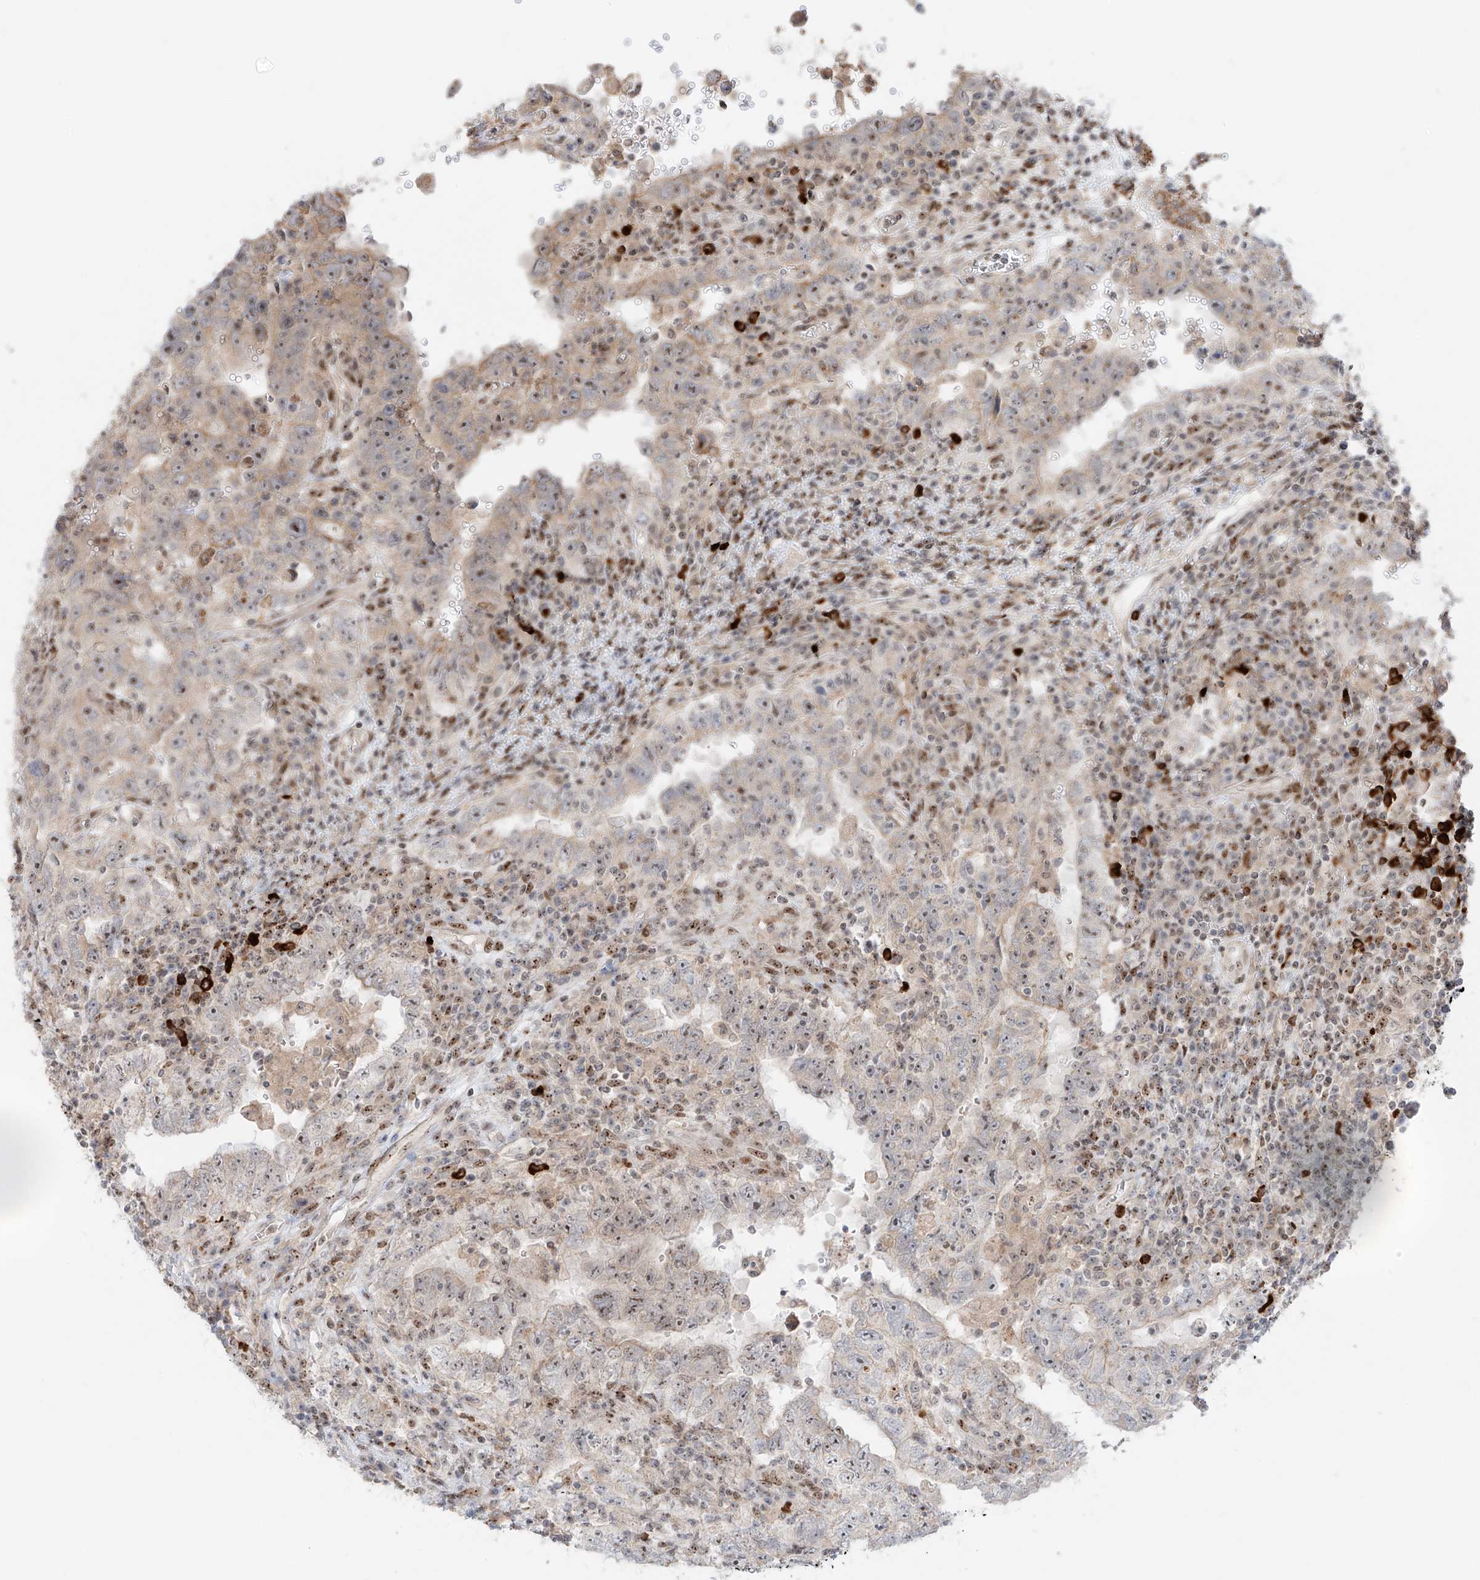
{"staining": {"intensity": "weak", "quantity": "<25%", "location": "cytoplasmic/membranous,nuclear"}, "tissue": "testis cancer", "cell_type": "Tumor cells", "image_type": "cancer", "snomed": [{"axis": "morphology", "description": "Carcinoma, Embryonal, NOS"}, {"axis": "topography", "description": "Testis"}], "caption": "This is an immunohistochemistry (IHC) micrograph of testis embryonal carcinoma. There is no positivity in tumor cells.", "gene": "ZNF512", "patient": {"sex": "male", "age": 26}}